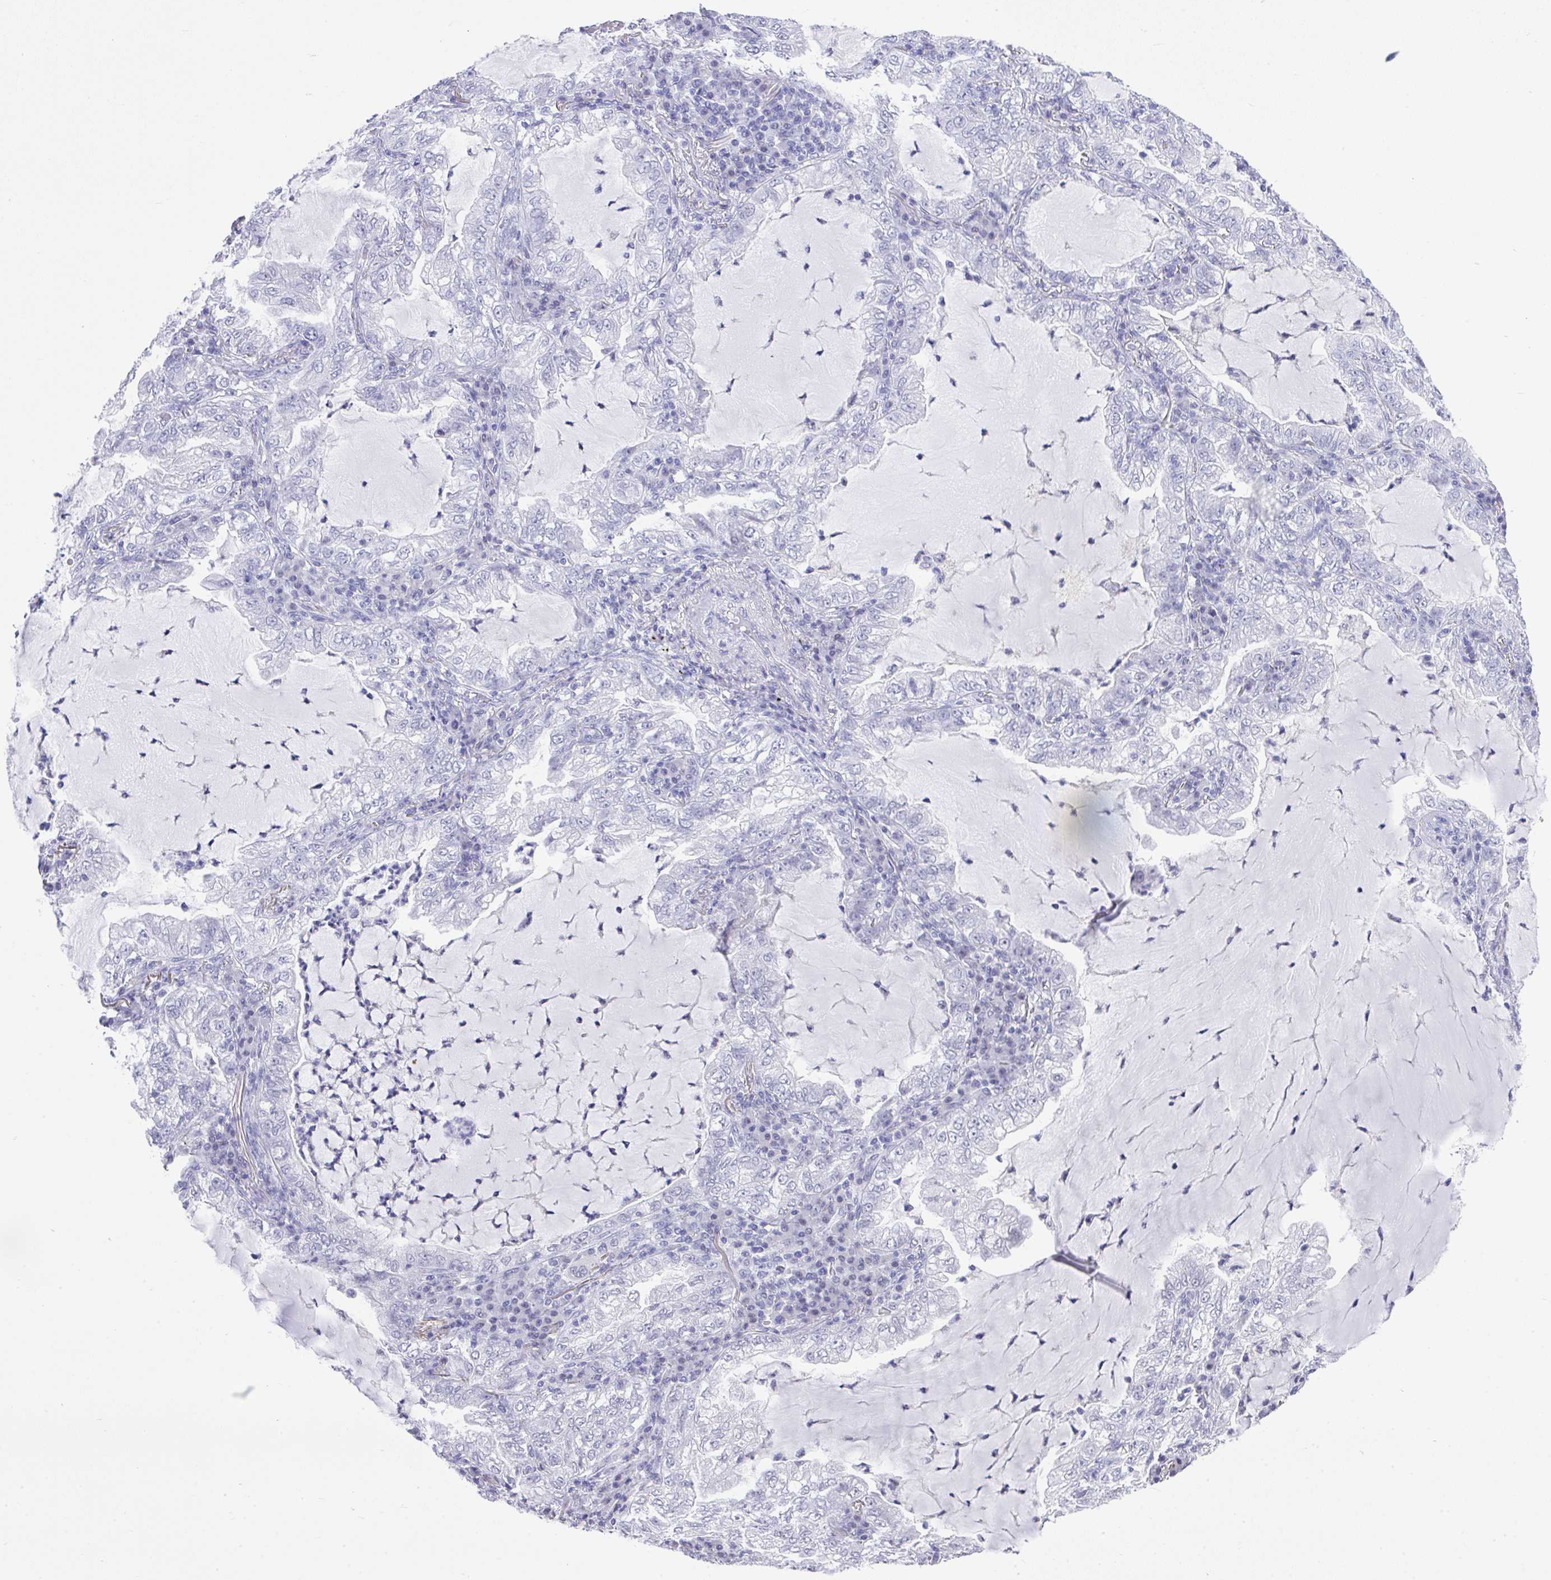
{"staining": {"intensity": "negative", "quantity": "none", "location": "none"}, "tissue": "lung cancer", "cell_type": "Tumor cells", "image_type": "cancer", "snomed": [{"axis": "morphology", "description": "Adenocarcinoma, NOS"}, {"axis": "topography", "description": "Lung"}], "caption": "Immunohistochemistry image of lung cancer (adenocarcinoma) stained for a protein (brown), which shows no positivity in tumor cells.", "gene": "MS4A12", "patient": {"sex": "female", "age": 73}}